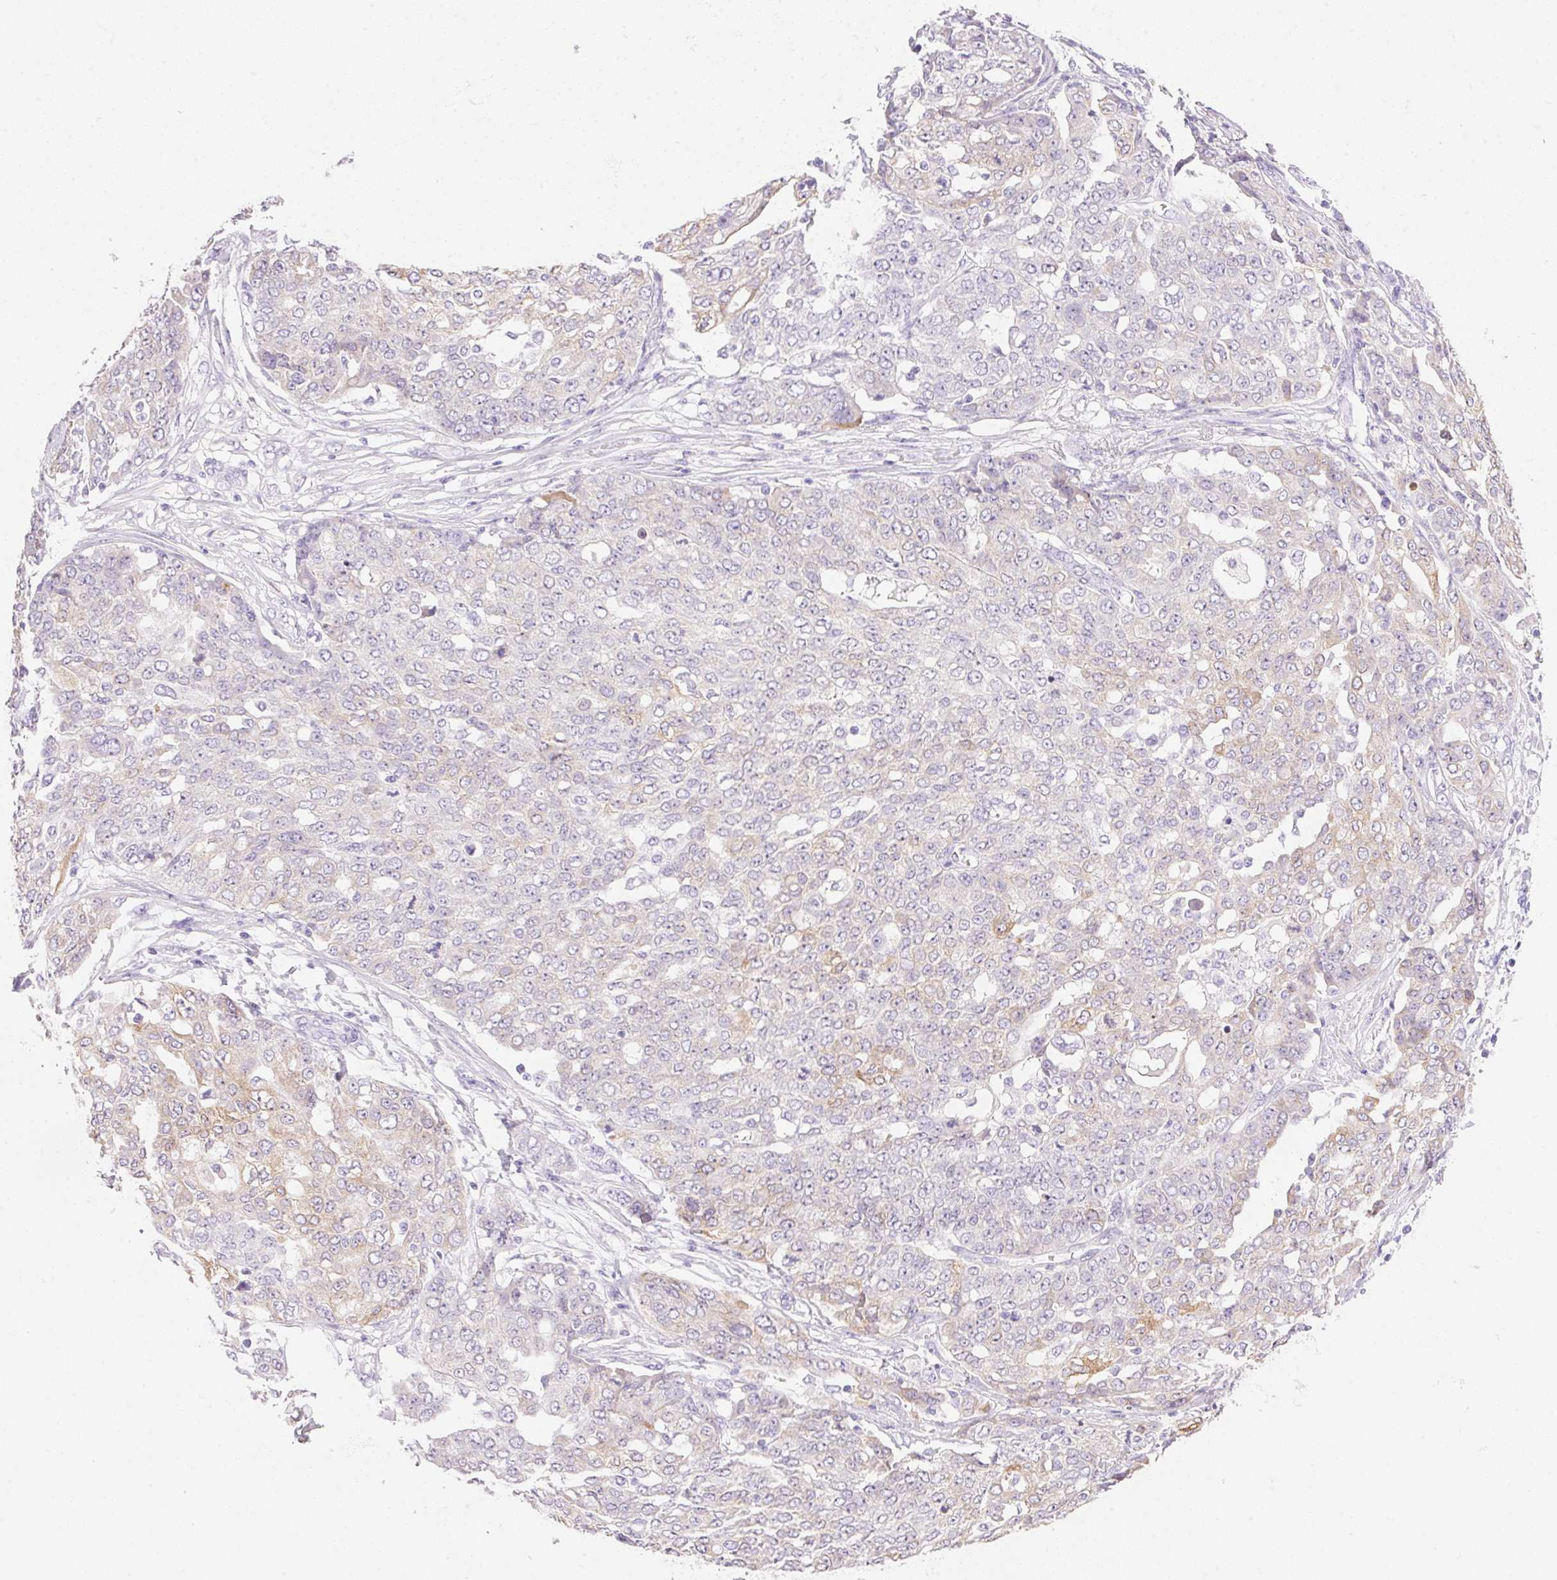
{"staining": {"intensity": "weak", "quantity": "<25%", "location": "cytoplasmic/membranous"}, "tissue": "ovarian cancer", "cell_type": "Tumor cells", "image_type": "cancer", "snomed": [{"axis": "morphology", "description": "Cystadenocarcinoma, serous, NOS"}, {"axis": "topography", "description": "Soft tissue"}, {"axis": "topography", "description": "Ovary"}], "caption": "Tumor cells show no significant protein positivity in ovarian serous cystadenocarcinoma.", "gene": "DHCR24", "patient": {"sex": "female", "age": 57}}